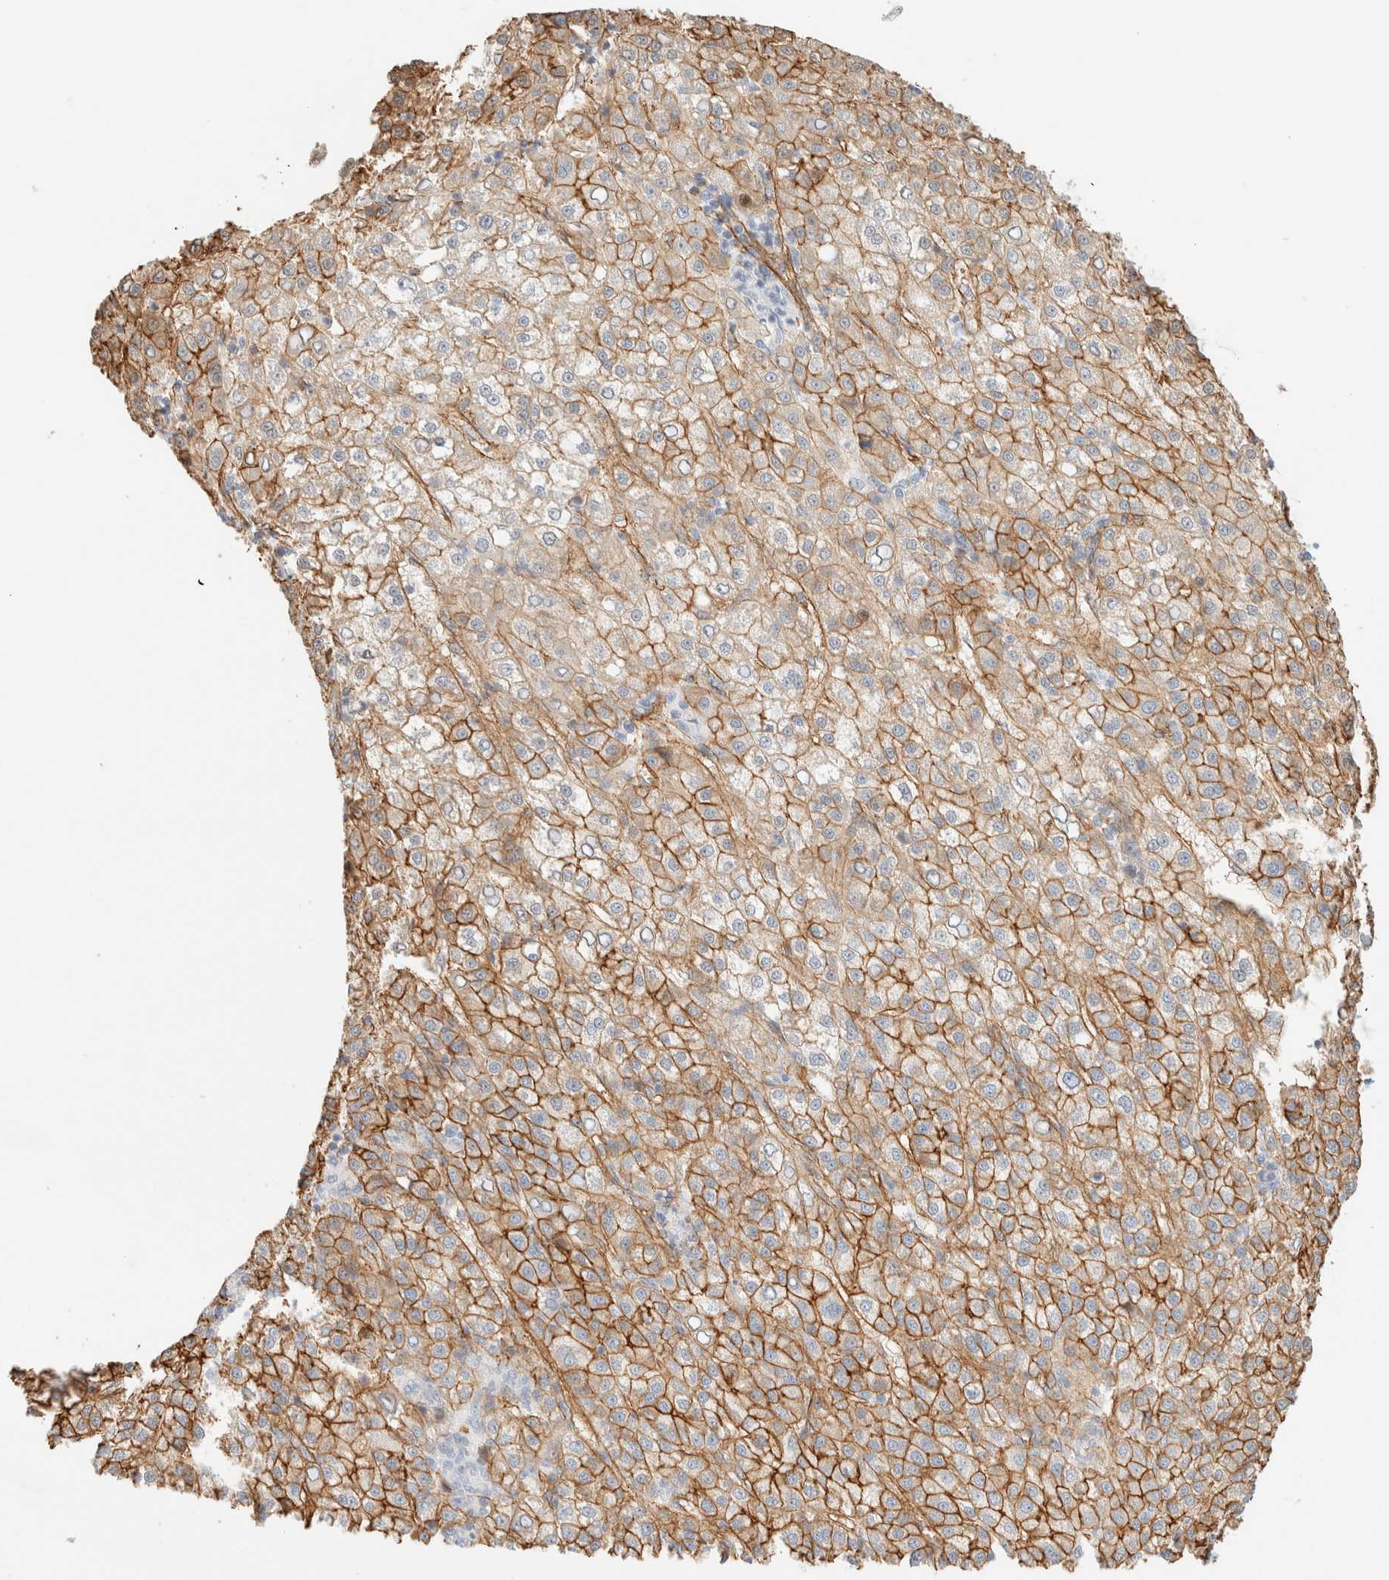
{"staining": {"intensity": "moderate", "quantity": ">75%", "location": "cytoplasmic/membranous"}, "tissue": "liver cancer", "cell_type": "Tumor cells", "image_type": "cancer", "snomed": [{"axis": "morphology", "description": "Carcinoma, Hepatocellular, NOS"}, {"axis": "topography", "description": "Liver"}], "caption": "The histopathology image displays staining of hepatocellular carcinoma (liver), revealing moderate cytoplasmic/membranous protein expression (brown color) within tumor cells.", "gene": "CYB5R4", "patient": {"sex": "female", "age": 58}}